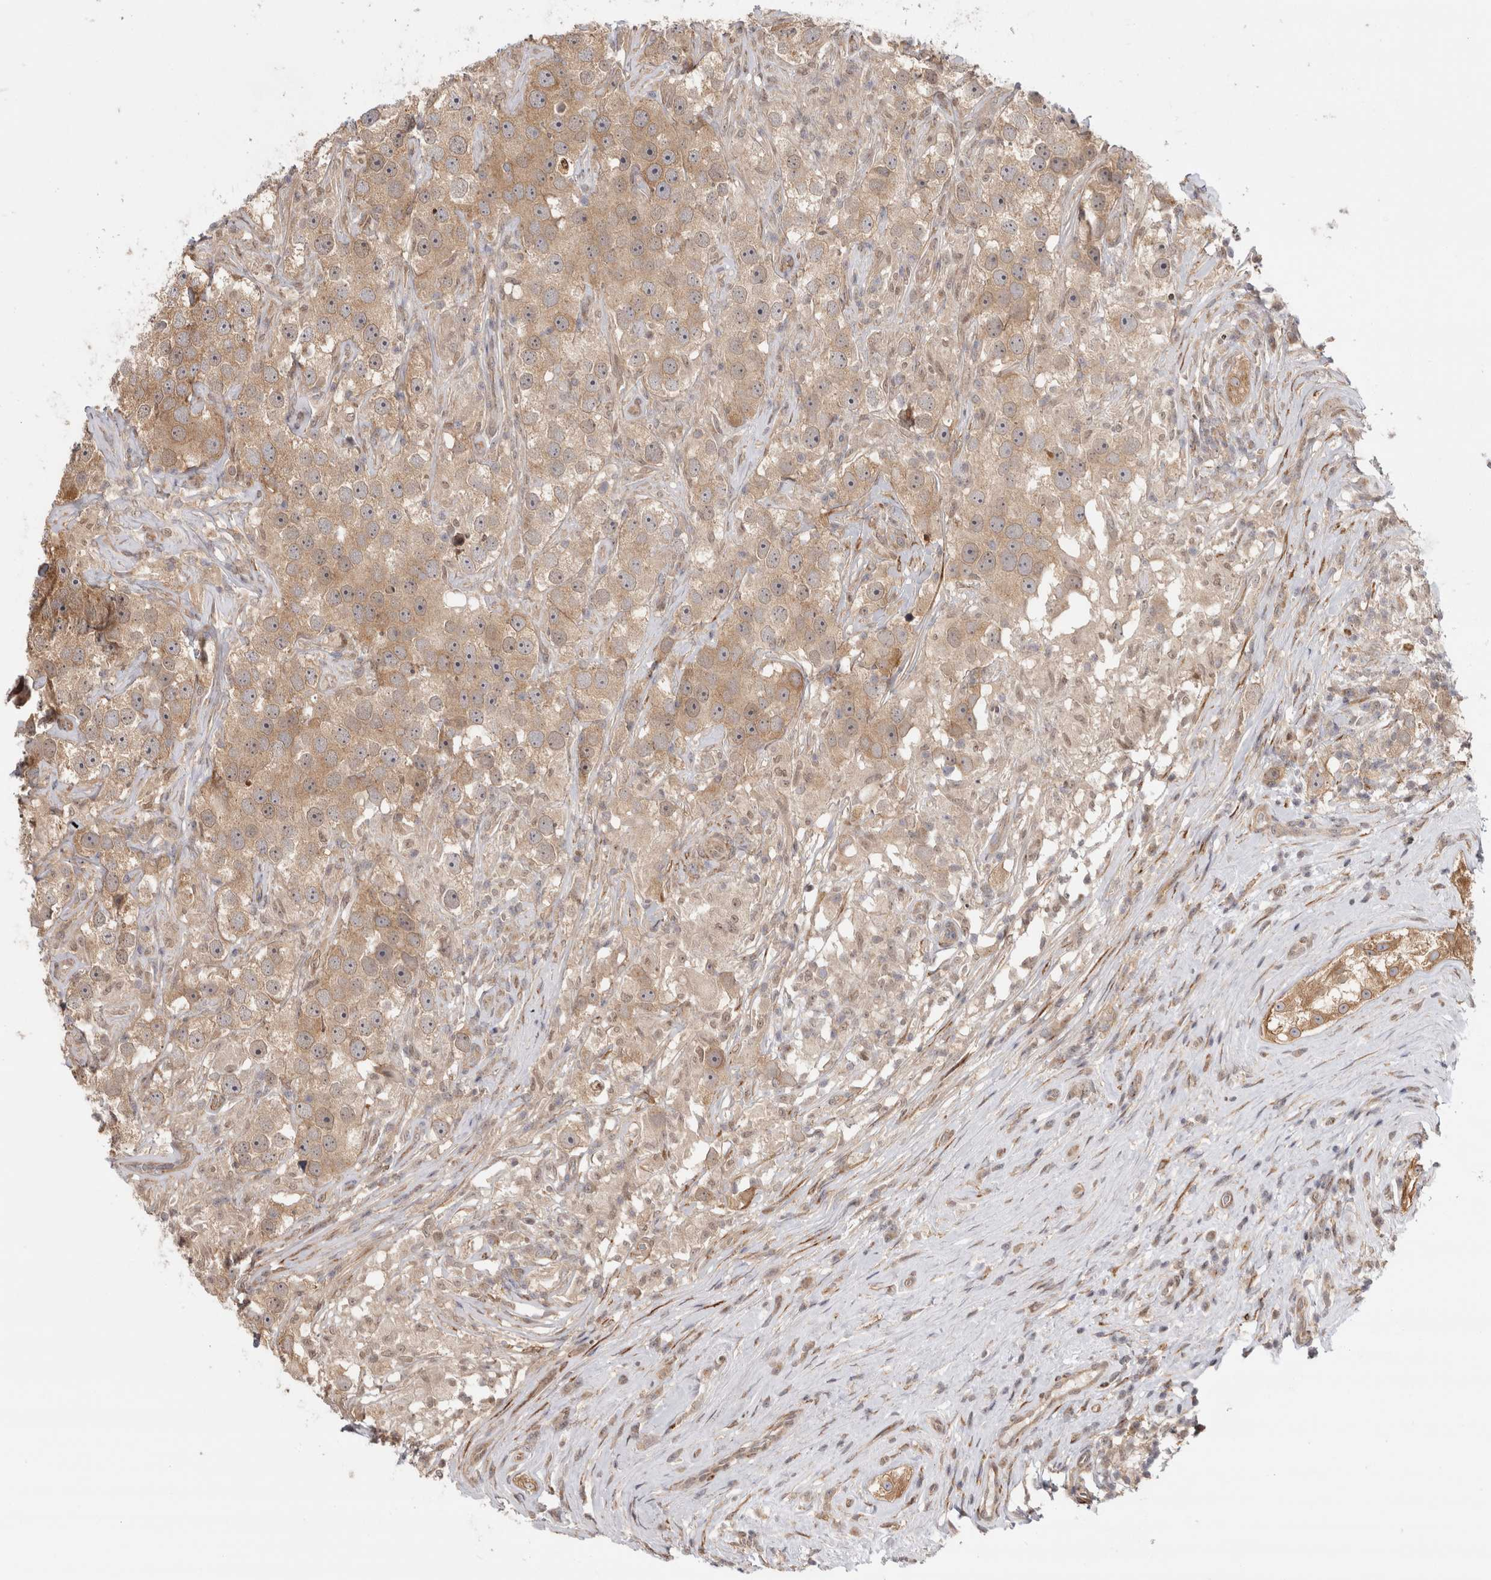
{"staining": {"intensity": "moderate", "quantity": ">75%", "location": "cytoplasmic/membranous"}, "tissue": "testis cancer", "cell_type": "Tumor cells", "image_type": "cancer", "snomed": [{"axis": "morphology", "description": "Seminoma, NOS"}, {"axis": "topography", "description": "Testis"}], "caption": "DAB (3,3'-diaminobenzidine) immunohistochemical staining of human testis cancer (seminoma) exhibits moderate cytoplasmic/membranous protein expression in about >75% of tumor cells.", "gene": "ZNF318", "patient": {"sex": "male", "age": 49}}